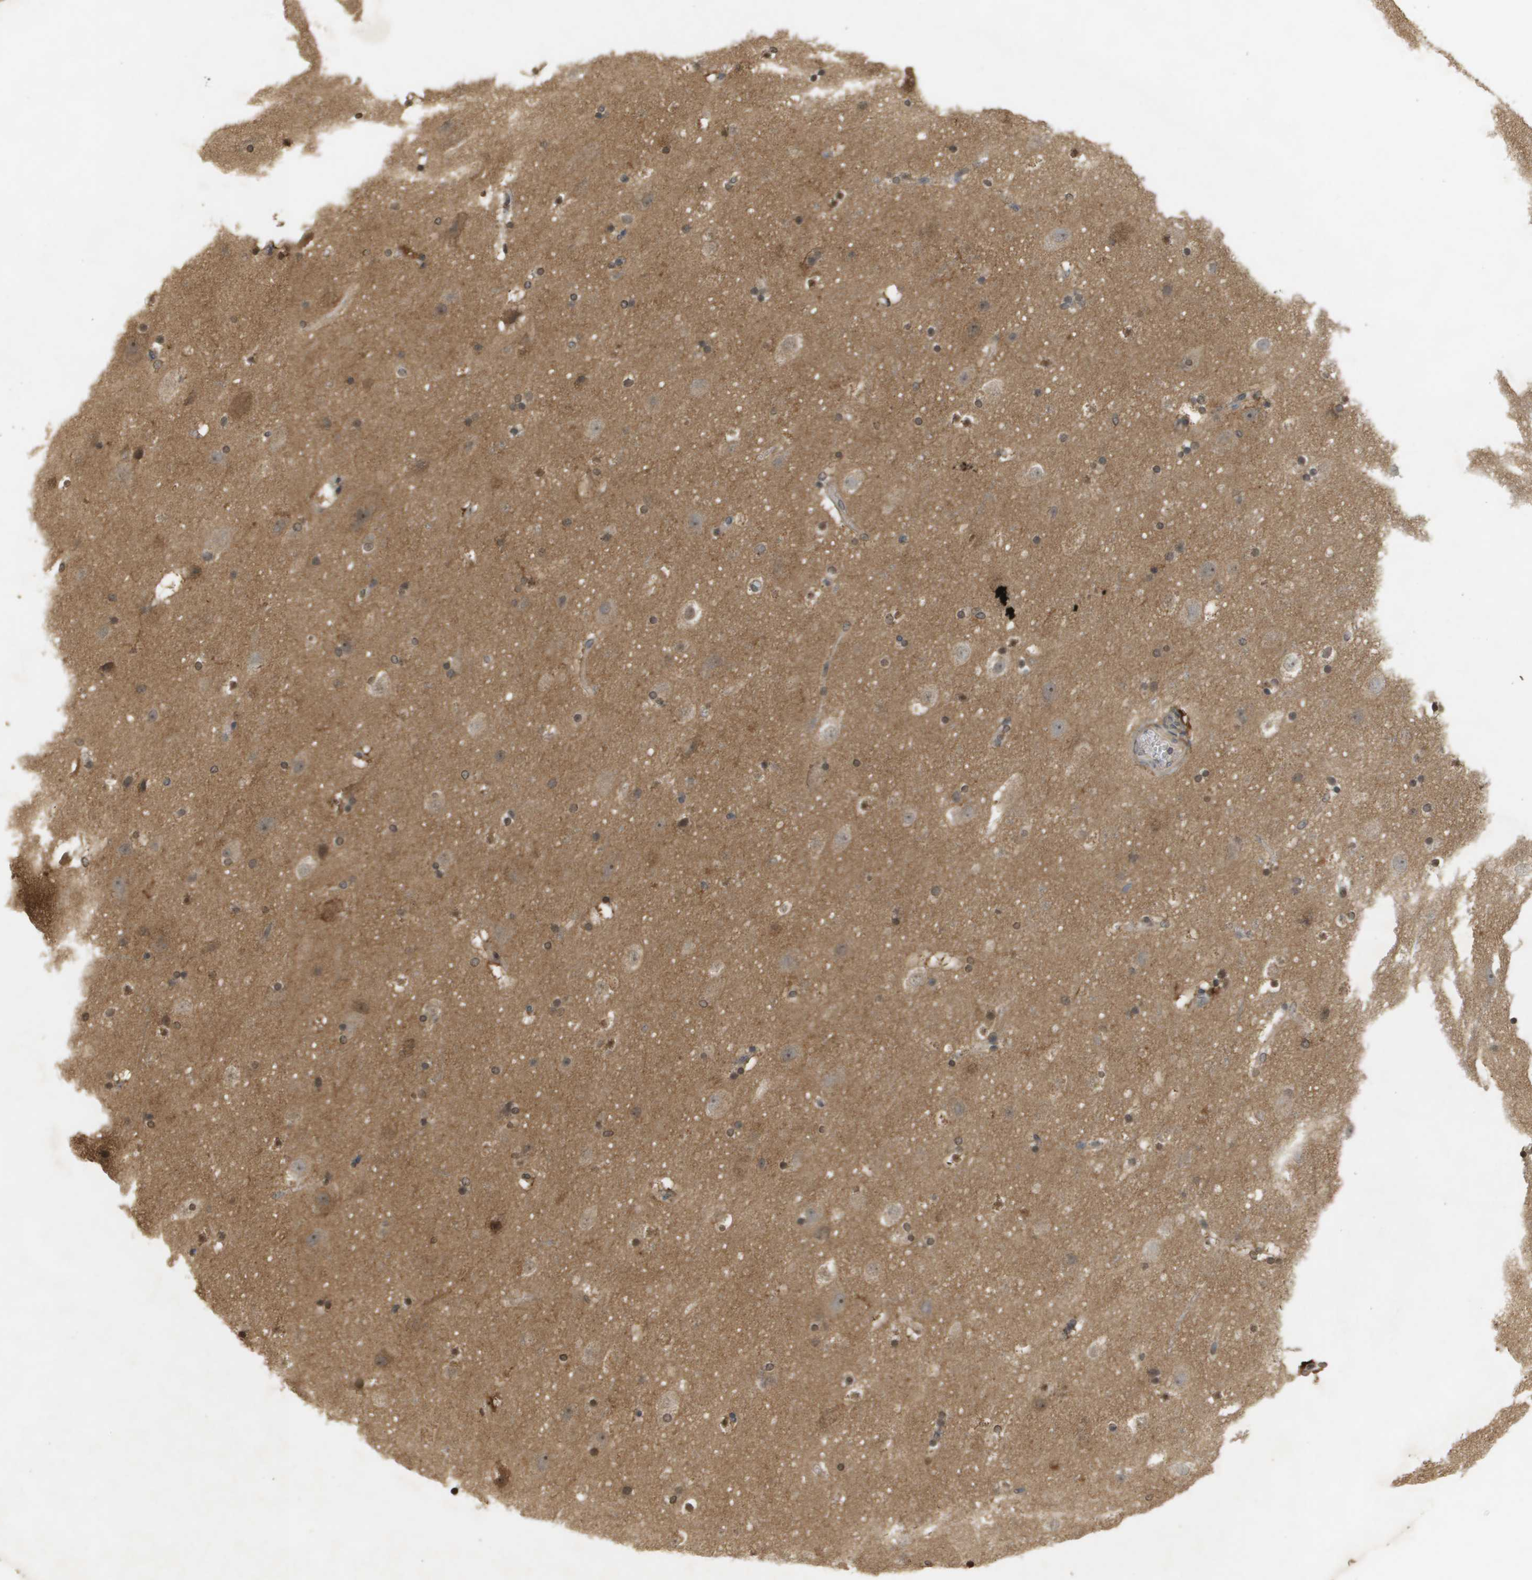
{"staining": {"intensity": "weak", "quantity": ">75%", "location": "cytoplasmic/membranous"}, "tissue": "cerebral cortex", "cell_type": "Endothelial cells", "image_type": "normal", "snomed": [{"axis": "morphology", "description": "Normal tissue, NOS"}, {"axis": "topography", "description": "Cerebral cortex"}], "caption": "Human cerebral cortex stained with a protein marker reveals weak staining in endothelial cells.", "gene": "RAB21", "patient": {"sex": "male", "age": 45}}